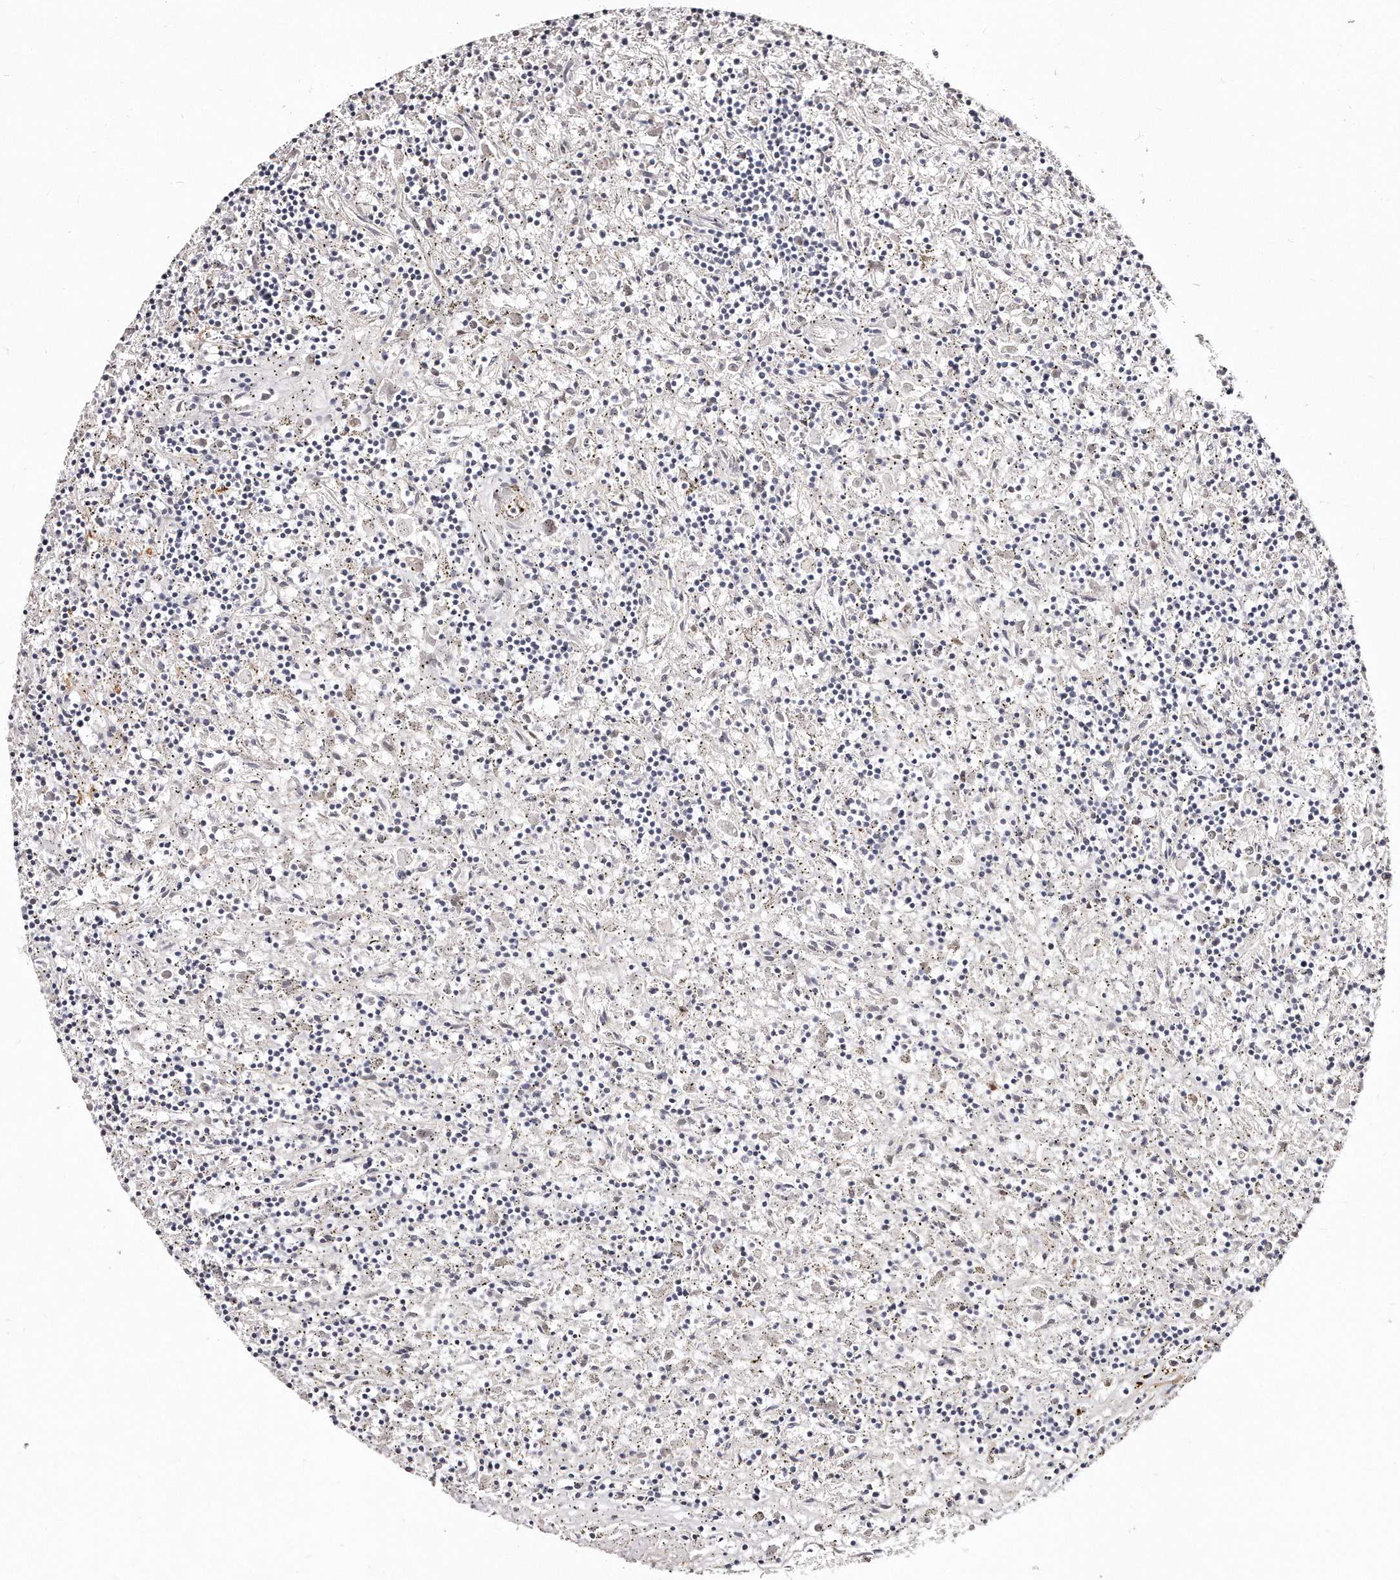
{"staining": {"intensity": "negative", "quantity": "none", "location": "none"}, "tissue": "lymphoma", "cell_type": "Tumor cells", "image_type": "cancer", "snomed": [{"axis": "morphology", "description": "Malignant lymphoma, non-Hodgkin's type, Low grade"}, {"axis": "topography", "description": "Spleen"}], "caption": "The immunohistochemistry (IHC) micrograph has no significant staining in tumor cells of low-grade malignant lymphoma, non-Hodgkin's type tissue.", "gene": "LMOD1", "patient": {"sex": "male", "age": 76}}